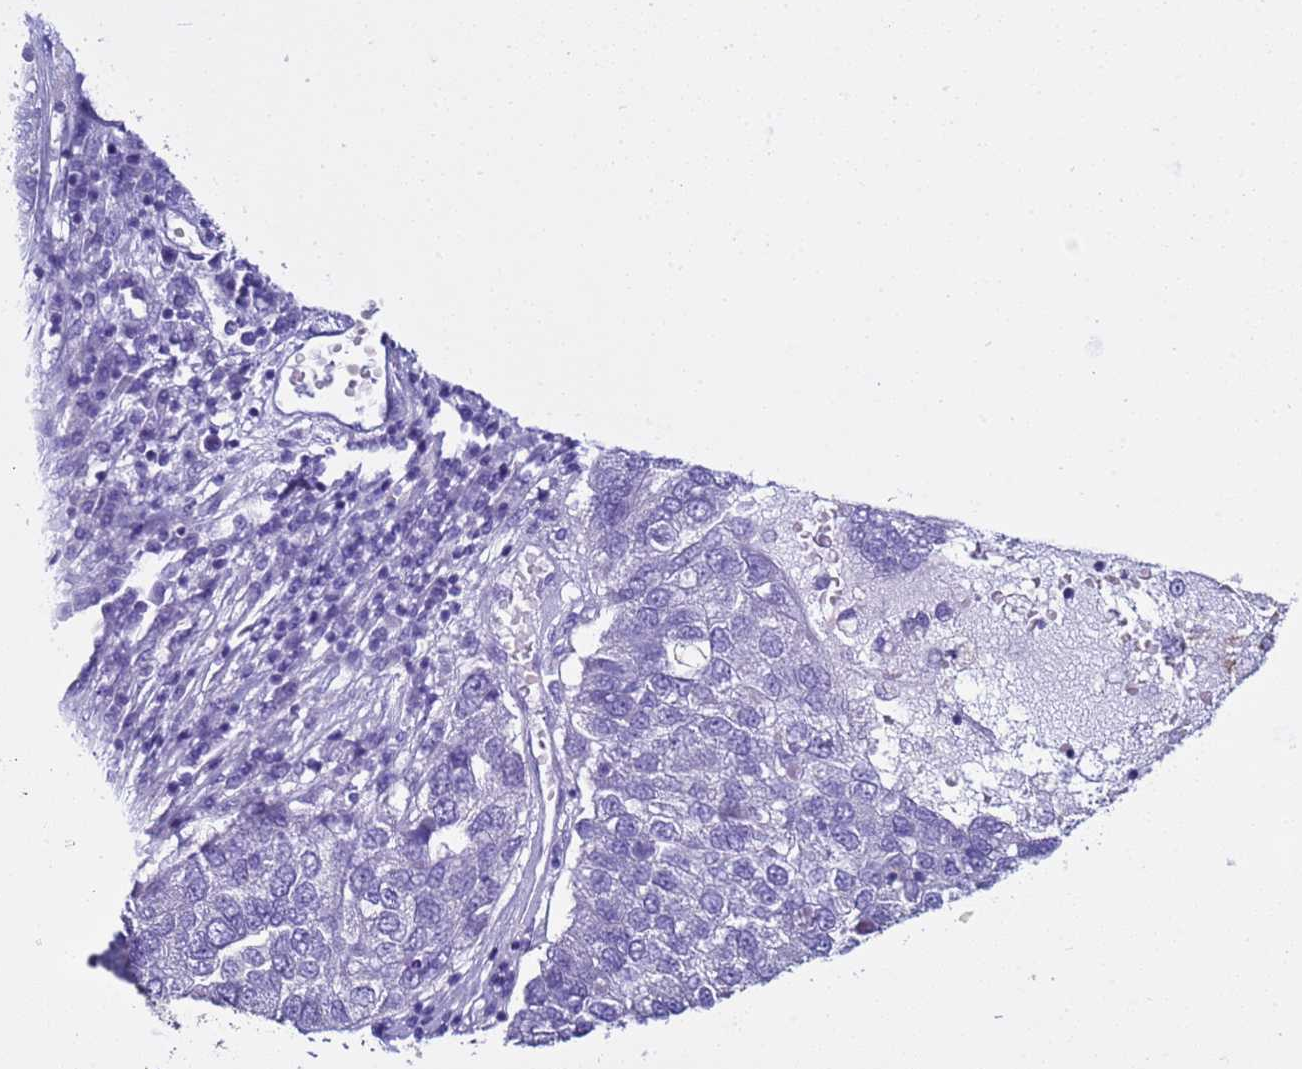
{"staining": {"intensity": "negative", "quantity": "none", "location": "none"}, "tissue": "pancreatic cancer", "cell_type": "Tumor cells", "image_type": "cancer", "snomed": [{"axis": "morphology", "description": "Adenocarcinoma, NOS"}, {"axis": "topography", "description": "Pancreas"}], "caption": "Tumor cells are negative for brown protein staining in adenocarcinoma (pancreatic). (DAB (3,3'-diaminobenzidine) immunohistochemistry (IHC) visualized using brightfield microscopy, high magnification).", "gene": "LCMT1", "patient": {"sex": "female", "age": 61}}